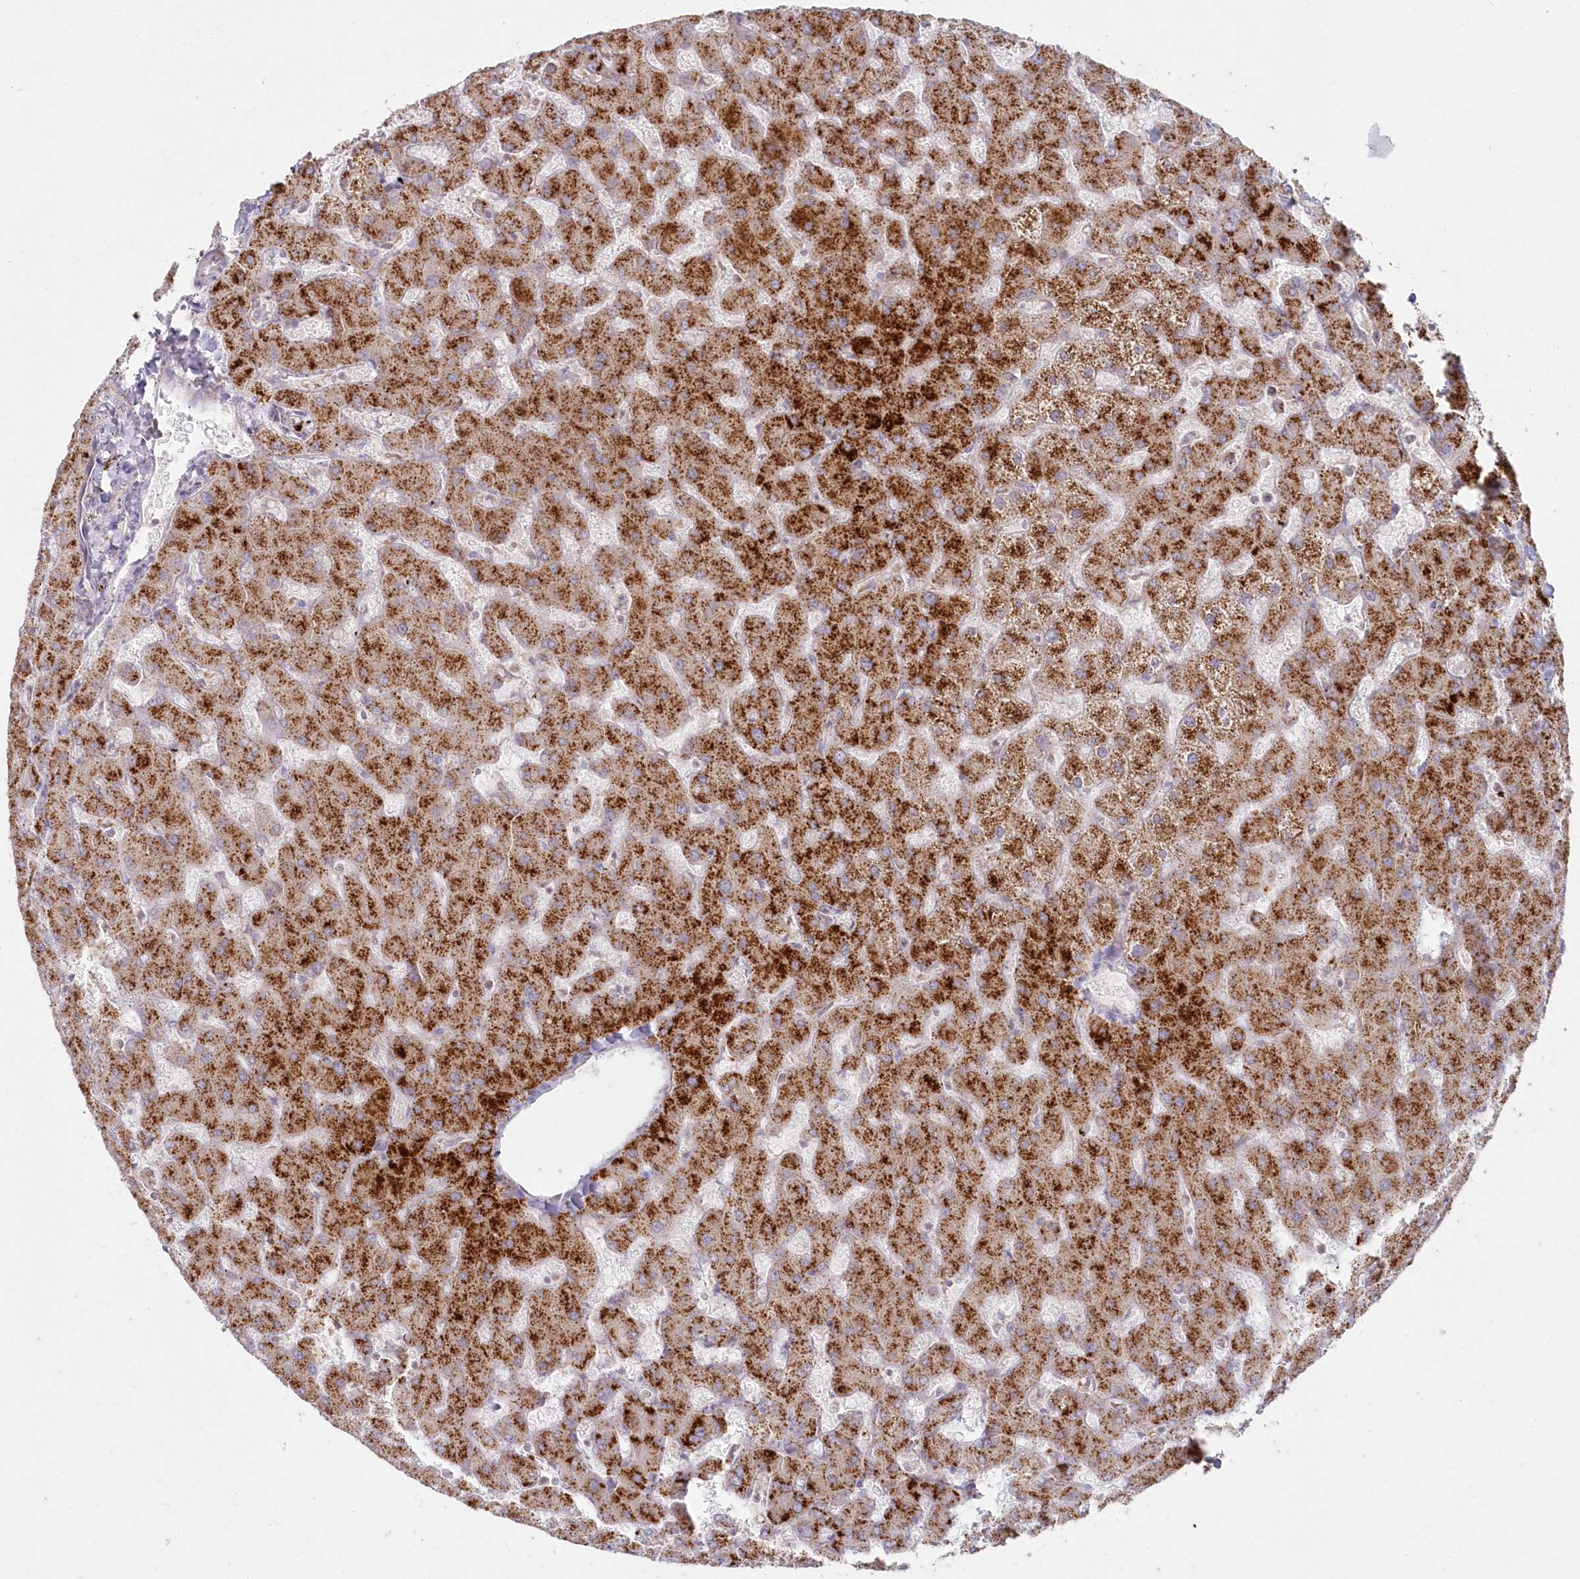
{"staining": {"intensity": "negative", "quantity": "none", "location": "none"}, "tissue": "liver", "cell_type": "Cholangiocytes", "image_type": "normal", "snomed": [{"axis": "morphology", "description": "Normal tissue, NOS"}, {"axis": "topography", "description": "Liver"}], "caption": "A high-resolution image shows IHC staining of unremarkable liver, which shows no significant positivity in cholangiocytes. (DAB (3,3'-diaminobenzidine) immunohistochemistry (IHC) with hematoxylin counter stain).", "gene": "ARSB", "patient": {"sex": "female", "age": 63}}